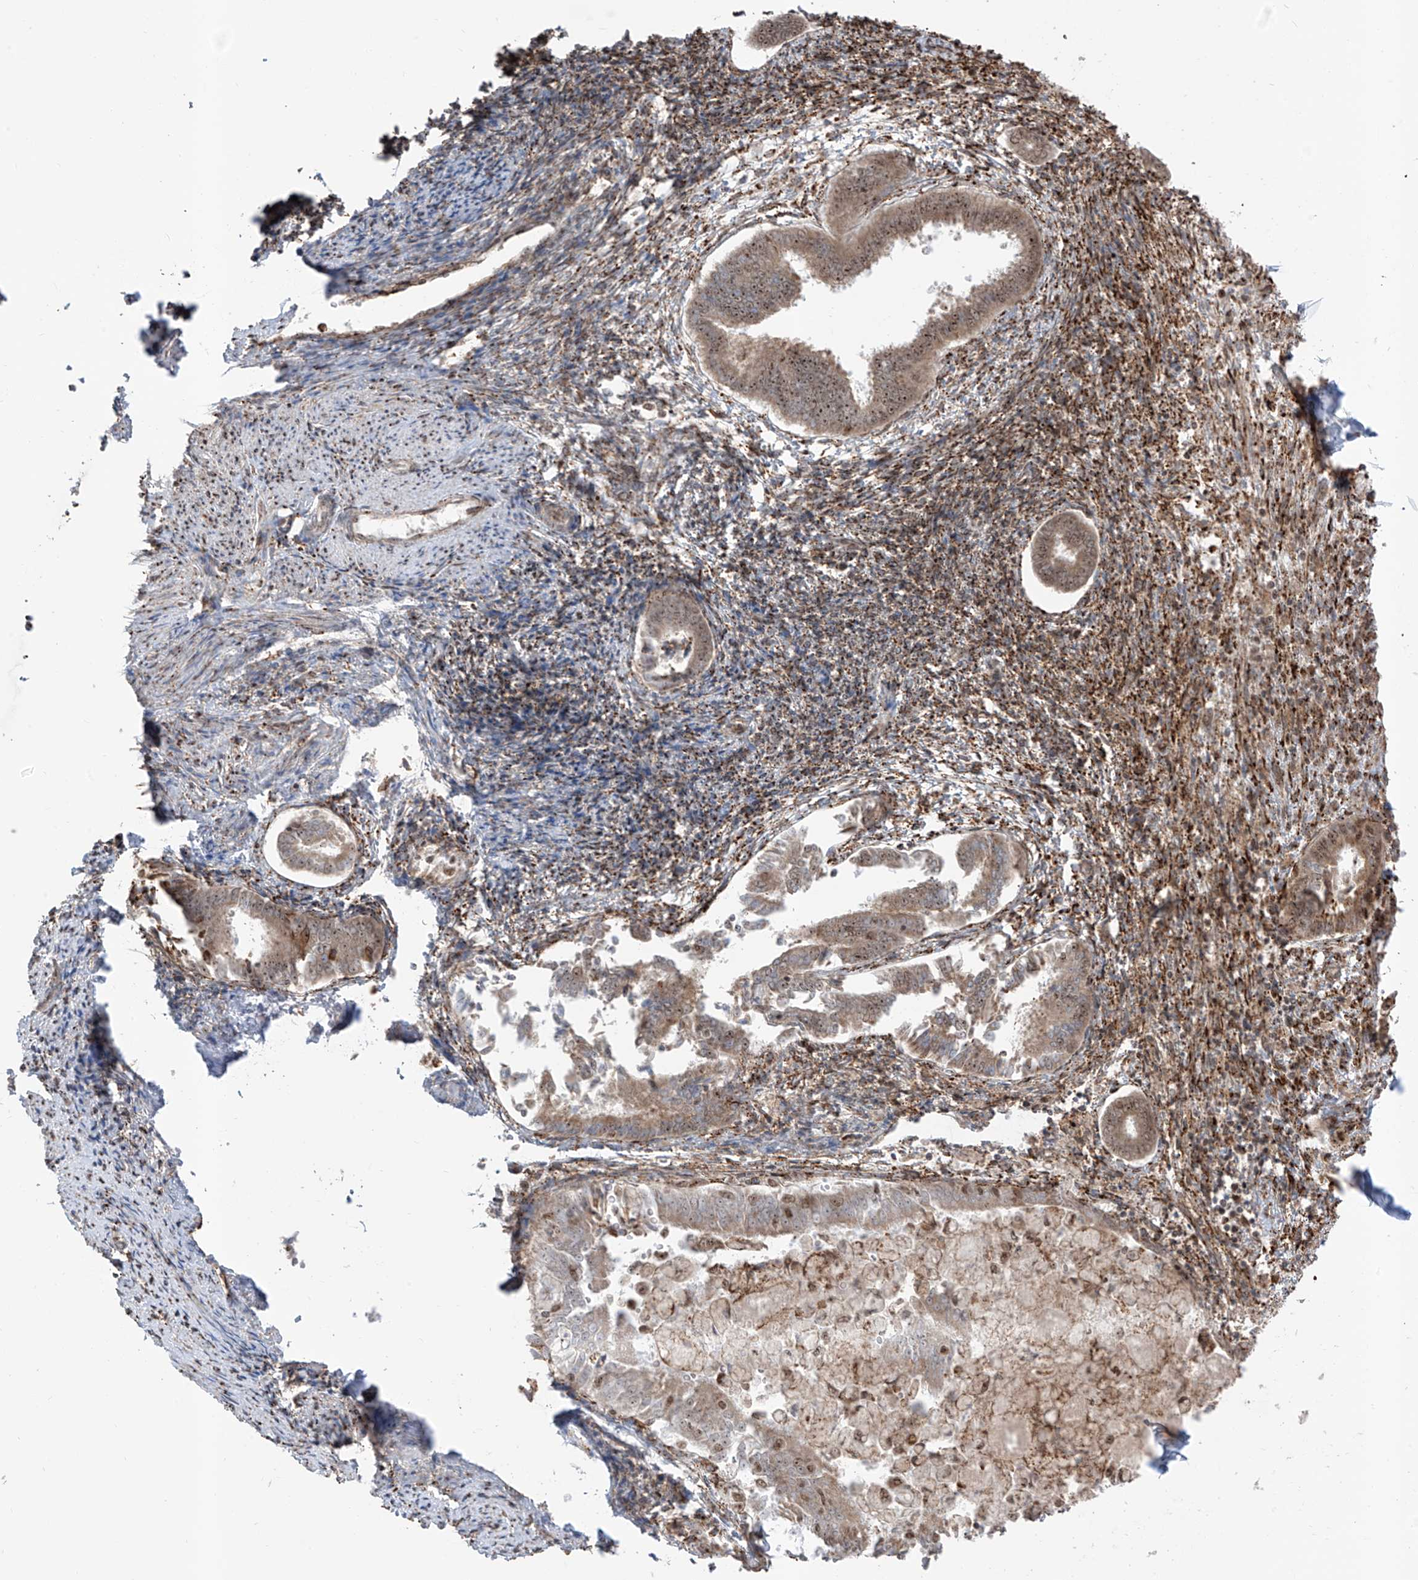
{"staining": {"intensity": "moderate", "quantity": "<25%", "location": "cytoplasmic/membranous"}, "tissue": "endometrium", "cell_type": "Cells in endometrial stroma", "image_type": "normal", "snomed": [{"axis": "morphology", "description": "Normal tissue, NOS"}, {"axis": "topography", "description": "Endometrium"}], "caption": "Brown immunohistochemical staining in benign endometrium shows moderate cytoplasmic/membranous expression in approximately <25% of cells in endometrial stroma. The staining was performed using DAB, with brown indicating positive protein expression. Nuclei are stained blue with hematoxylin.", "gene": "ZBTB8A", "patient": {"sex": "female", "age": 56}}